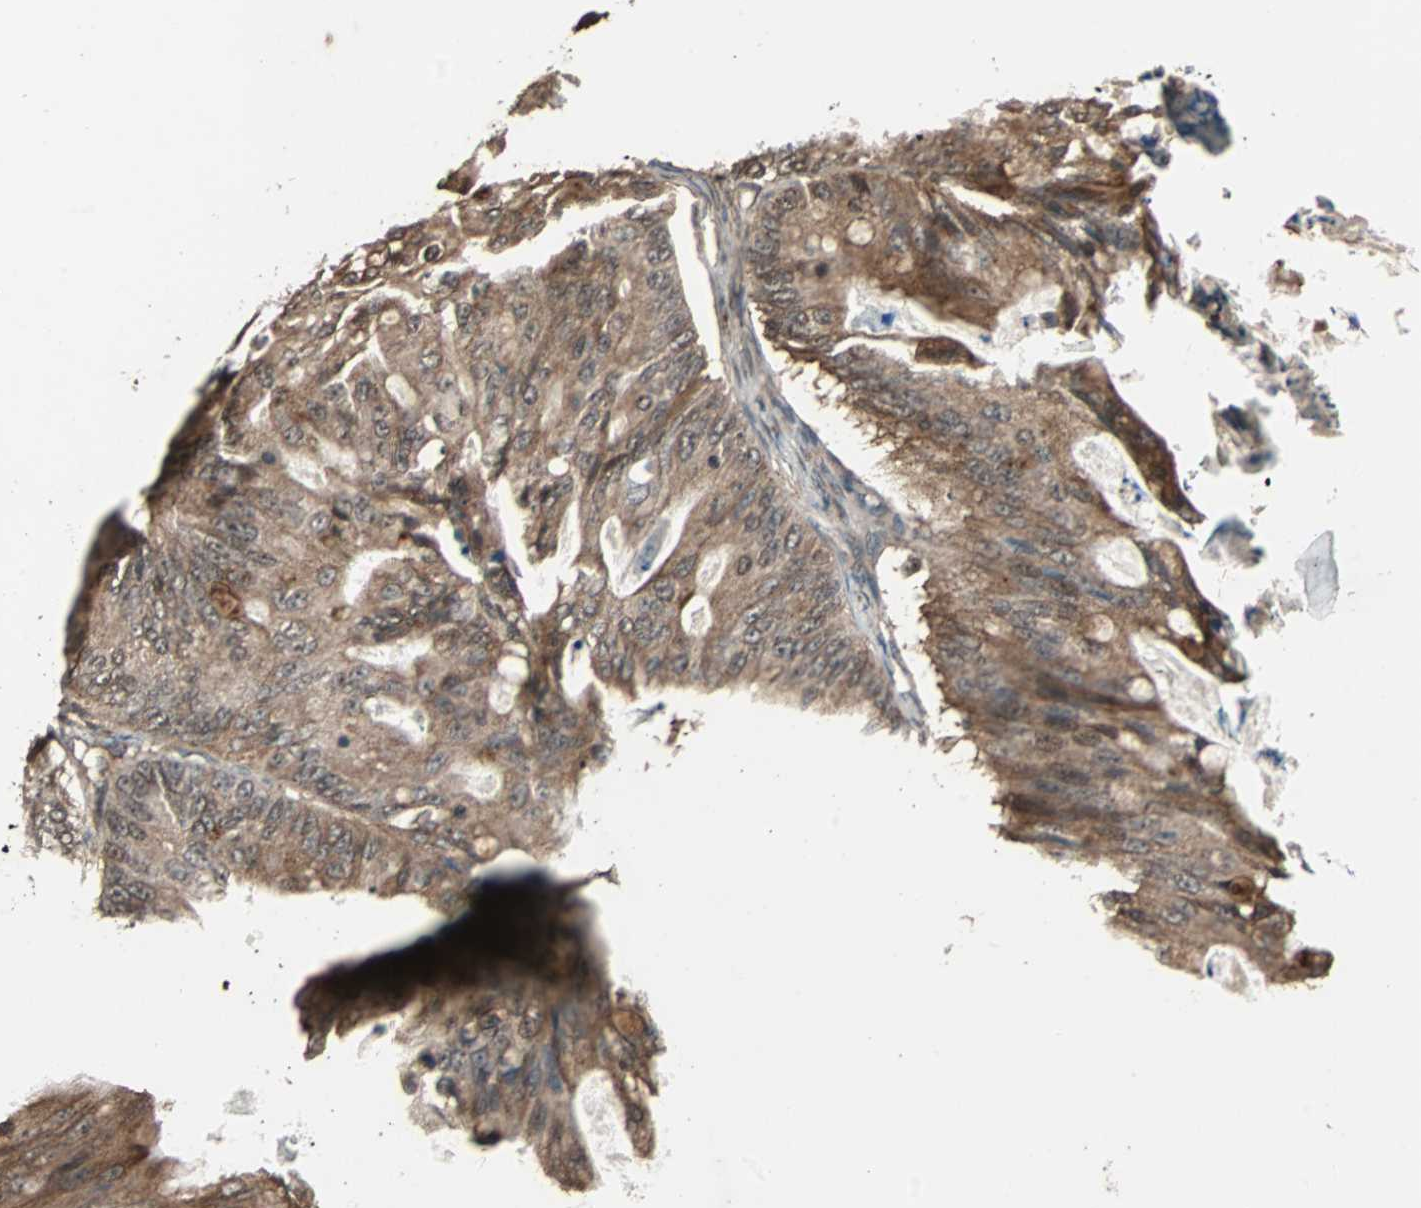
{"staining": {"intensity": "moderate", "quantity": ">75%", "location": "cytoplasmic/membranous"}, "tissue": "ovarian cancer", "cell_type": "Tumor cells", "image_type": "cancer", "snomed": [{"axis": "morphology", "description": "Cystadenocarcinoma, mucinous, NOS"}, {"axis": "topography", "description": "Ovary"}], "caption": "About >75% of tumor cells in human mucinous cystadenocarcinoma (ovarian) exhibit moderate cytoplasmic/membranous protein expression as visualized by brown immunohistochemical staining.", "gene": "LAMTOR5", "patient": {"sex": "female", "age": 36}}